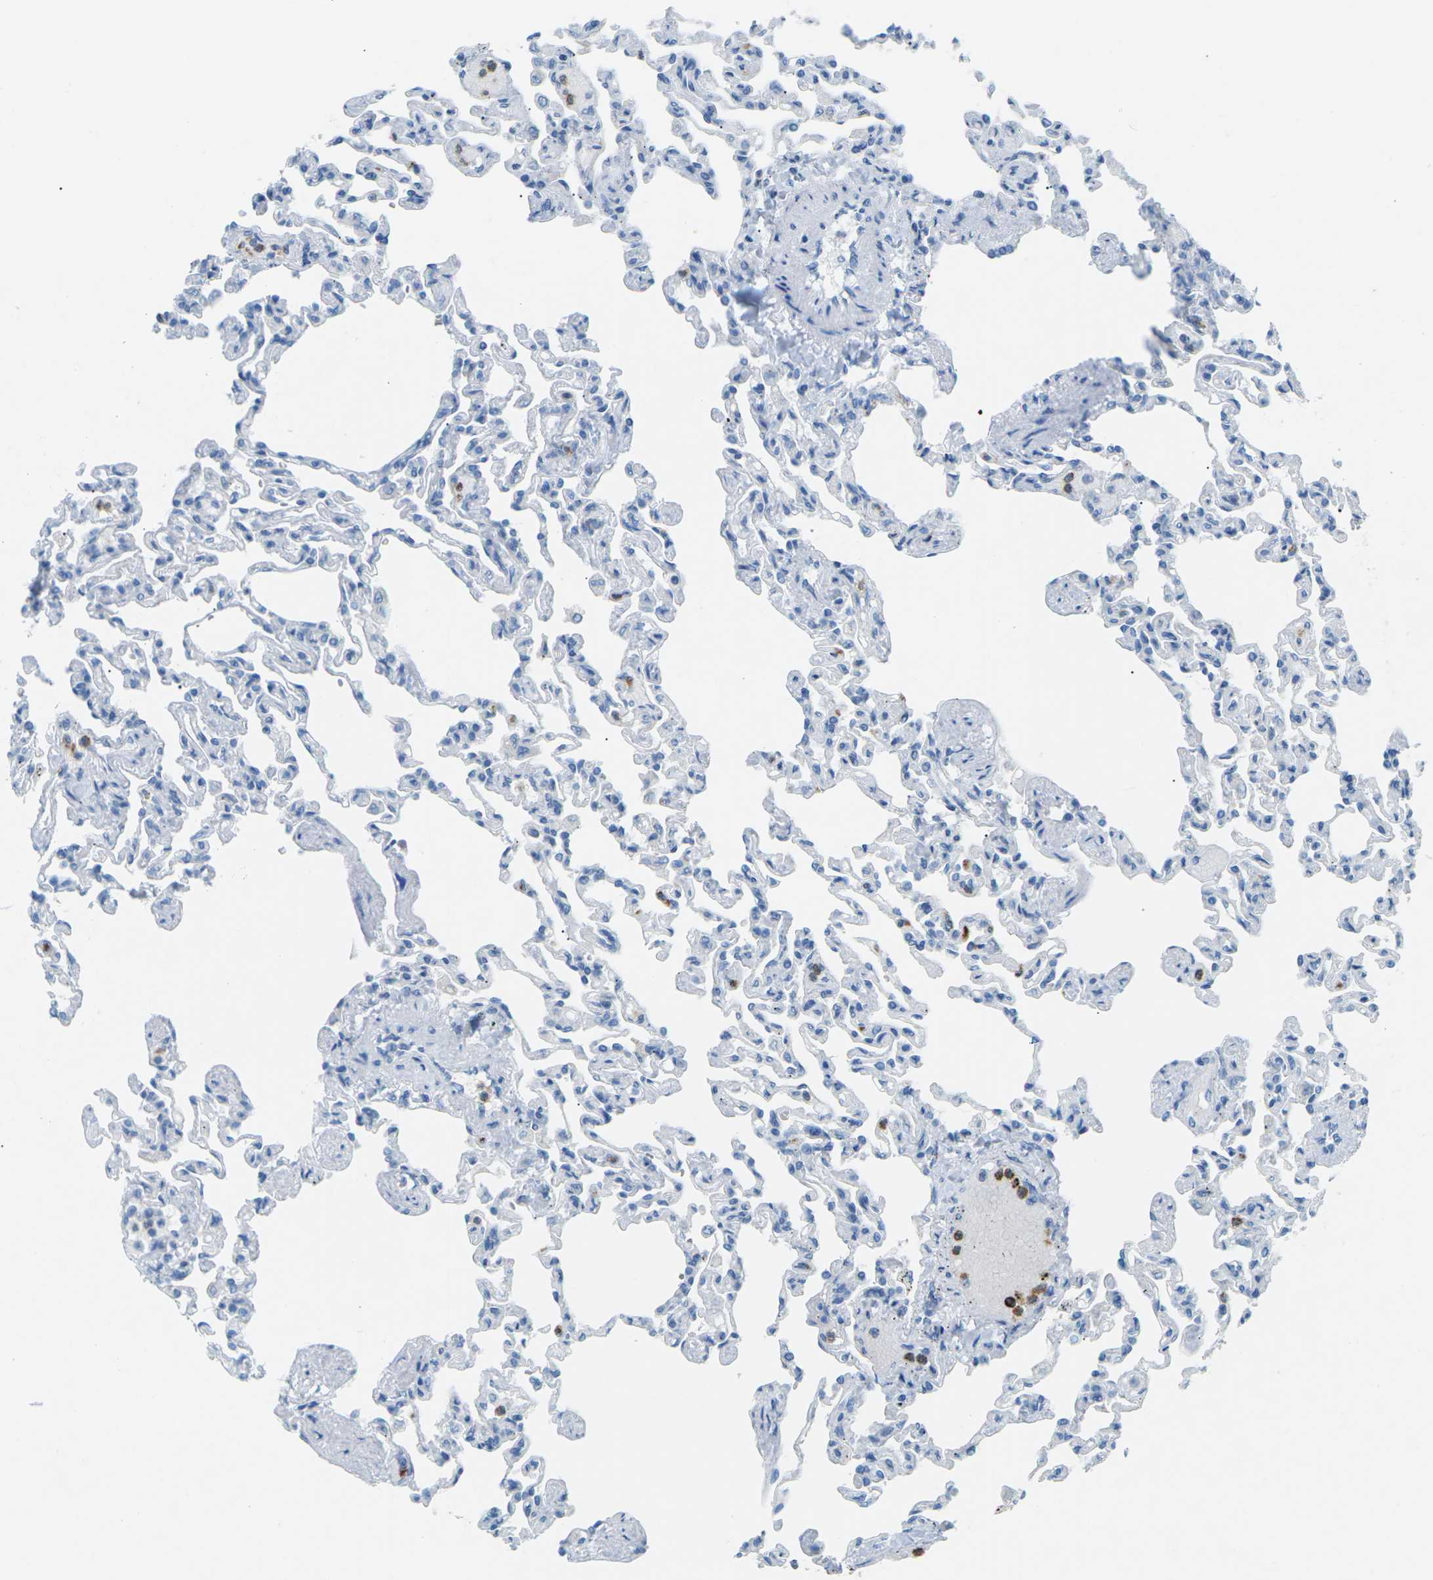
{"staining": {"intensity": "negative", "quantity": "none", "location": "none"}, "tissue": "lung", "cell_type": "Alveolar cells", "image_type": "normal", "snomed": [{"axis": "morphology", "description": "Normal tissue, NOS"}, {"axis": "topography", "description": "Lung"}], "caption": "Immunohistochemistry micrograph of benign lung stained for a protein (brown), which shows no expression in alveolar cells.", "gene": "CDH16", "patient": {"sex": "male", "age": 21}}